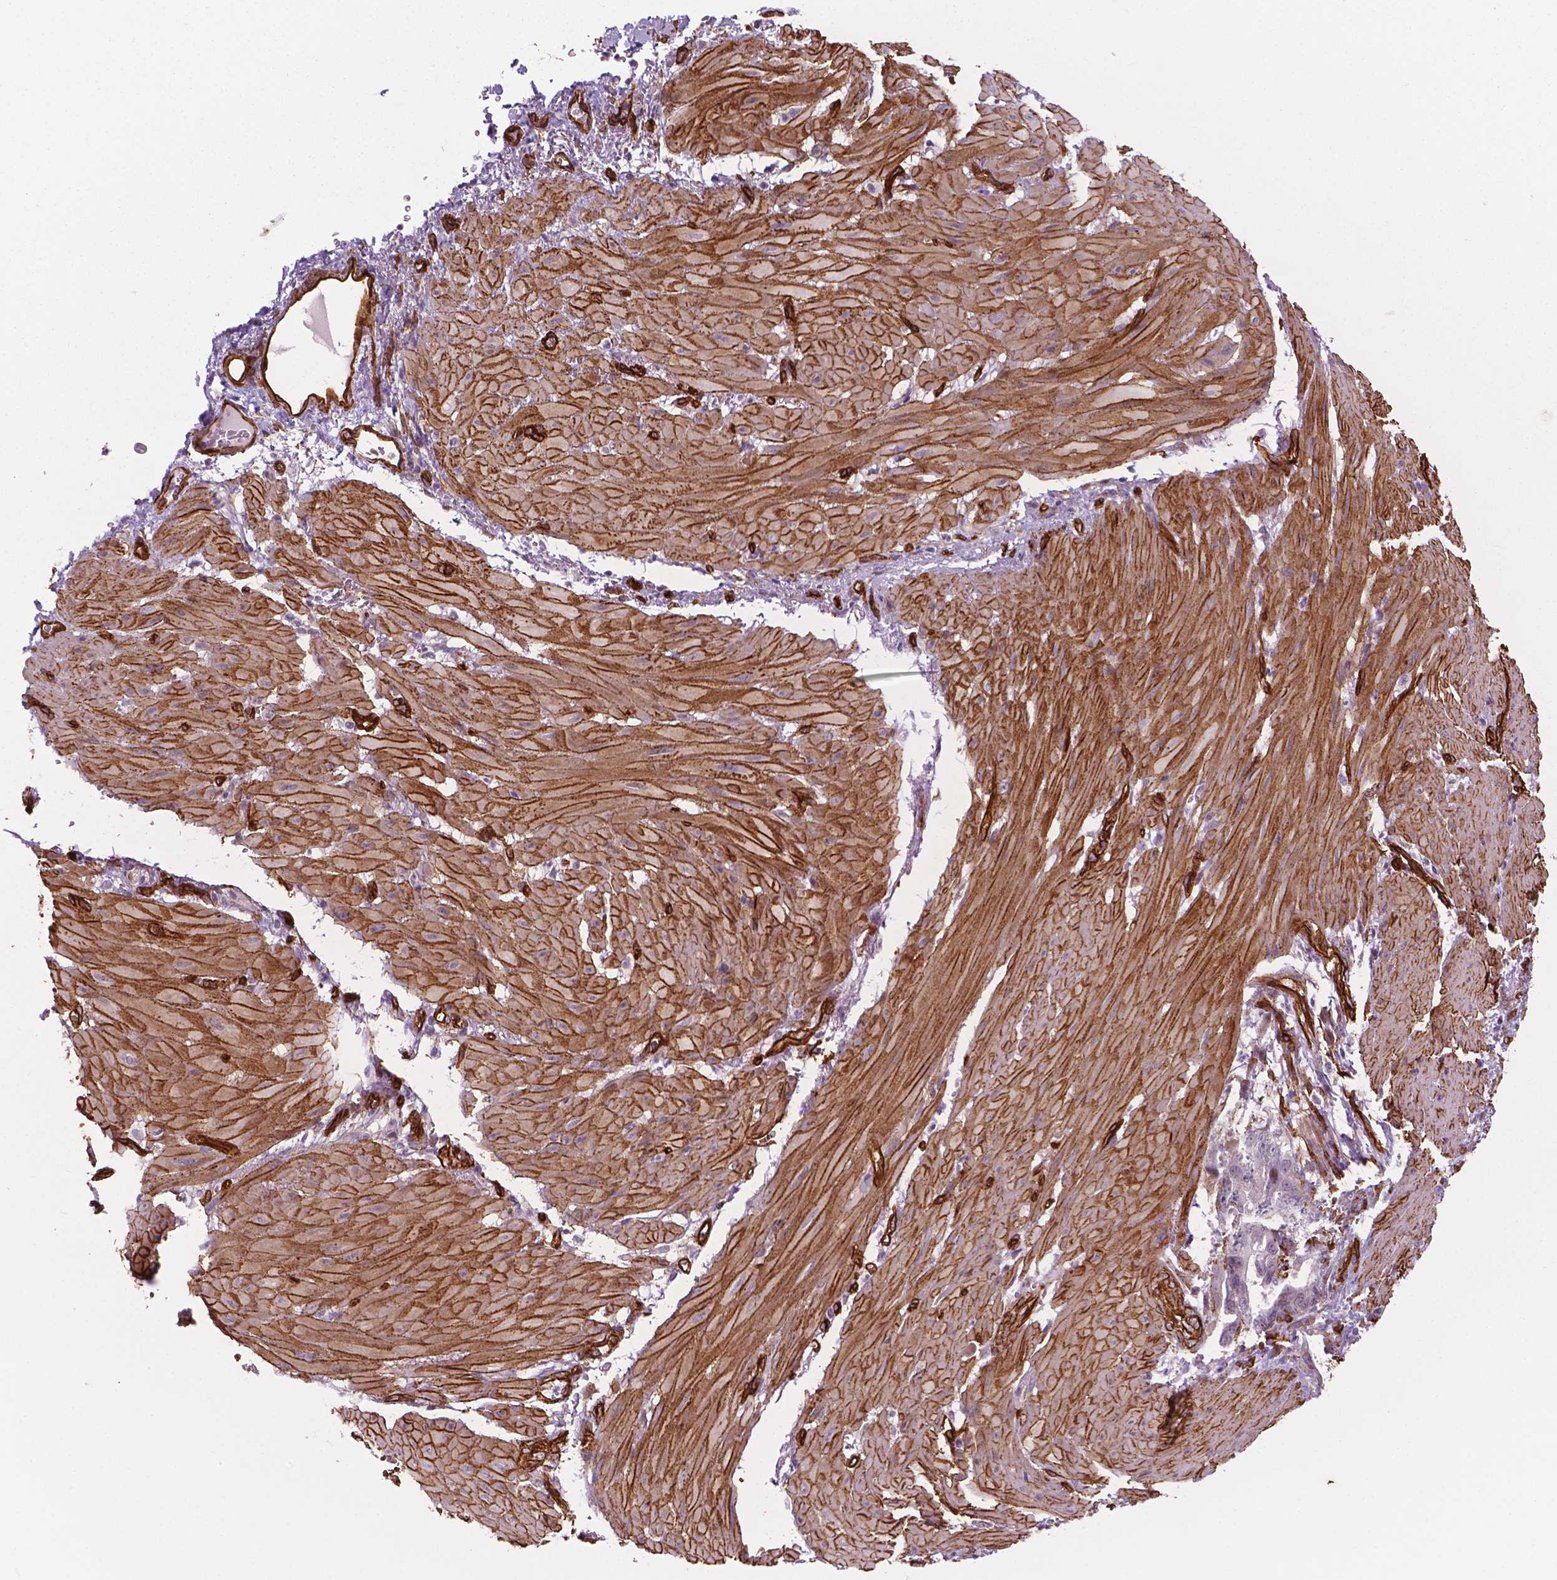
{"staining": {"intensity": "negative", "quantity": "none", "location": "none"}, "tissue": "stomach cancer", "cell_type": "Tumor cells", "image_type": "cancer", "snomed": [{"axis": "morphology", "description": "Normal tissue, NOS"}, {"axis": "morphology", "description": "Adenocarcinoma, NOS"}, {"axis": "topography", "description": "Esophagus"}, {"axis": "topography", "description": "Stomach, upper"}], "caption": "High power microscopy histopathology image of an immunohistochemistry (IHC) micrograph of adenocarcinoma (stomach), revealing no significant staining in tumor cells.", "gene": "EGFL8", "patient": {"sex": "male", "age": 74}}